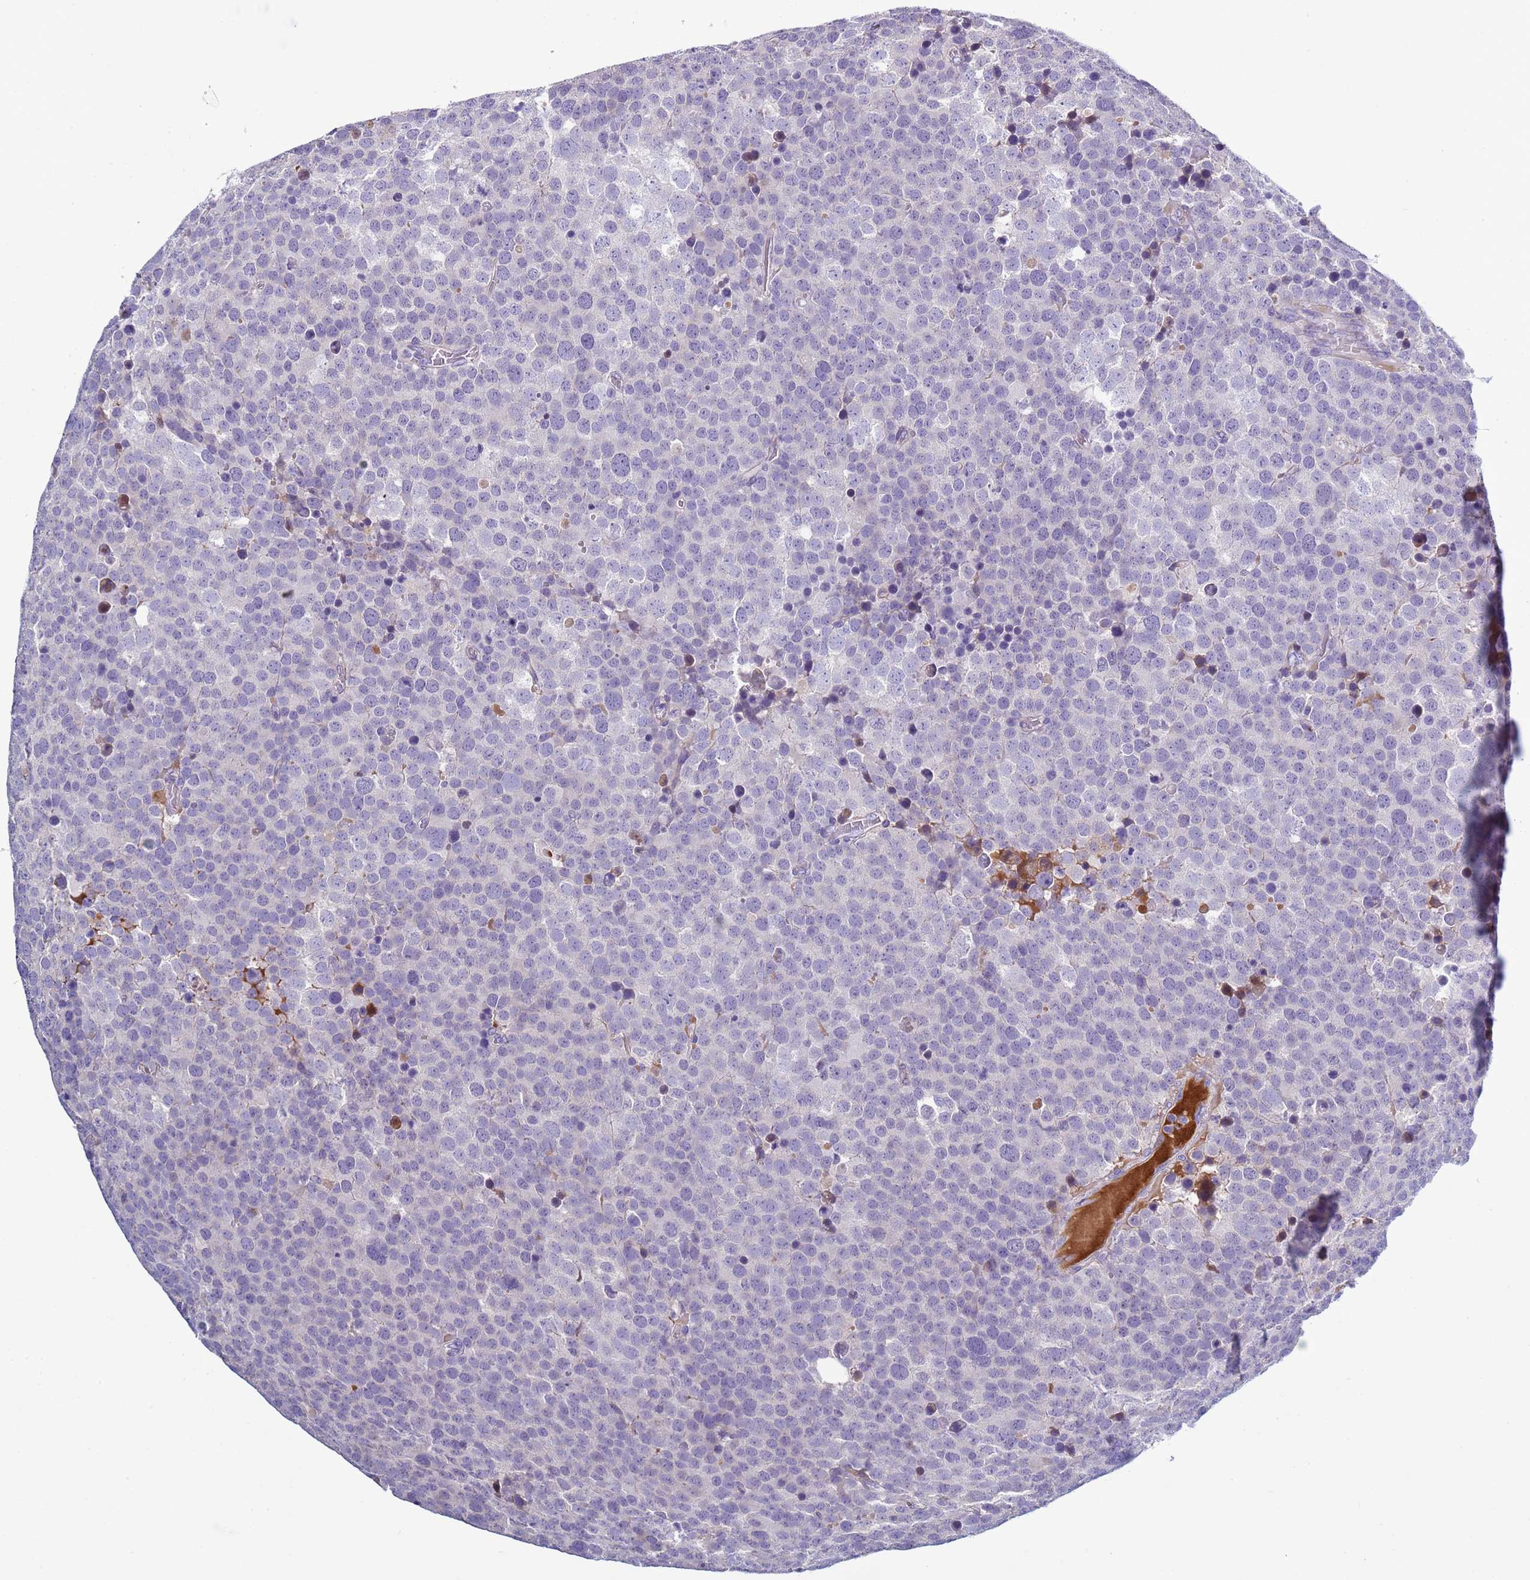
{"staining": {"intensity": "negative", "quantity": "none", "location": "none"}, "tissue": "testis cancer", "cell_type": "Tumor cells", "image_type": "cancer", "snomed": [{"axis": "morphology", "description": "Seminoma, NOS"}, {"axis": "topography", "description": "Testis"}], "caption": "DAB (3,3'-diaminobenzidine) immunohistochemical staining of human seminoma (testis) demonstrates no significant expression in tumor cells.", "gene": "TRIM51", "patient": {"sex": "male", "age": 71}}